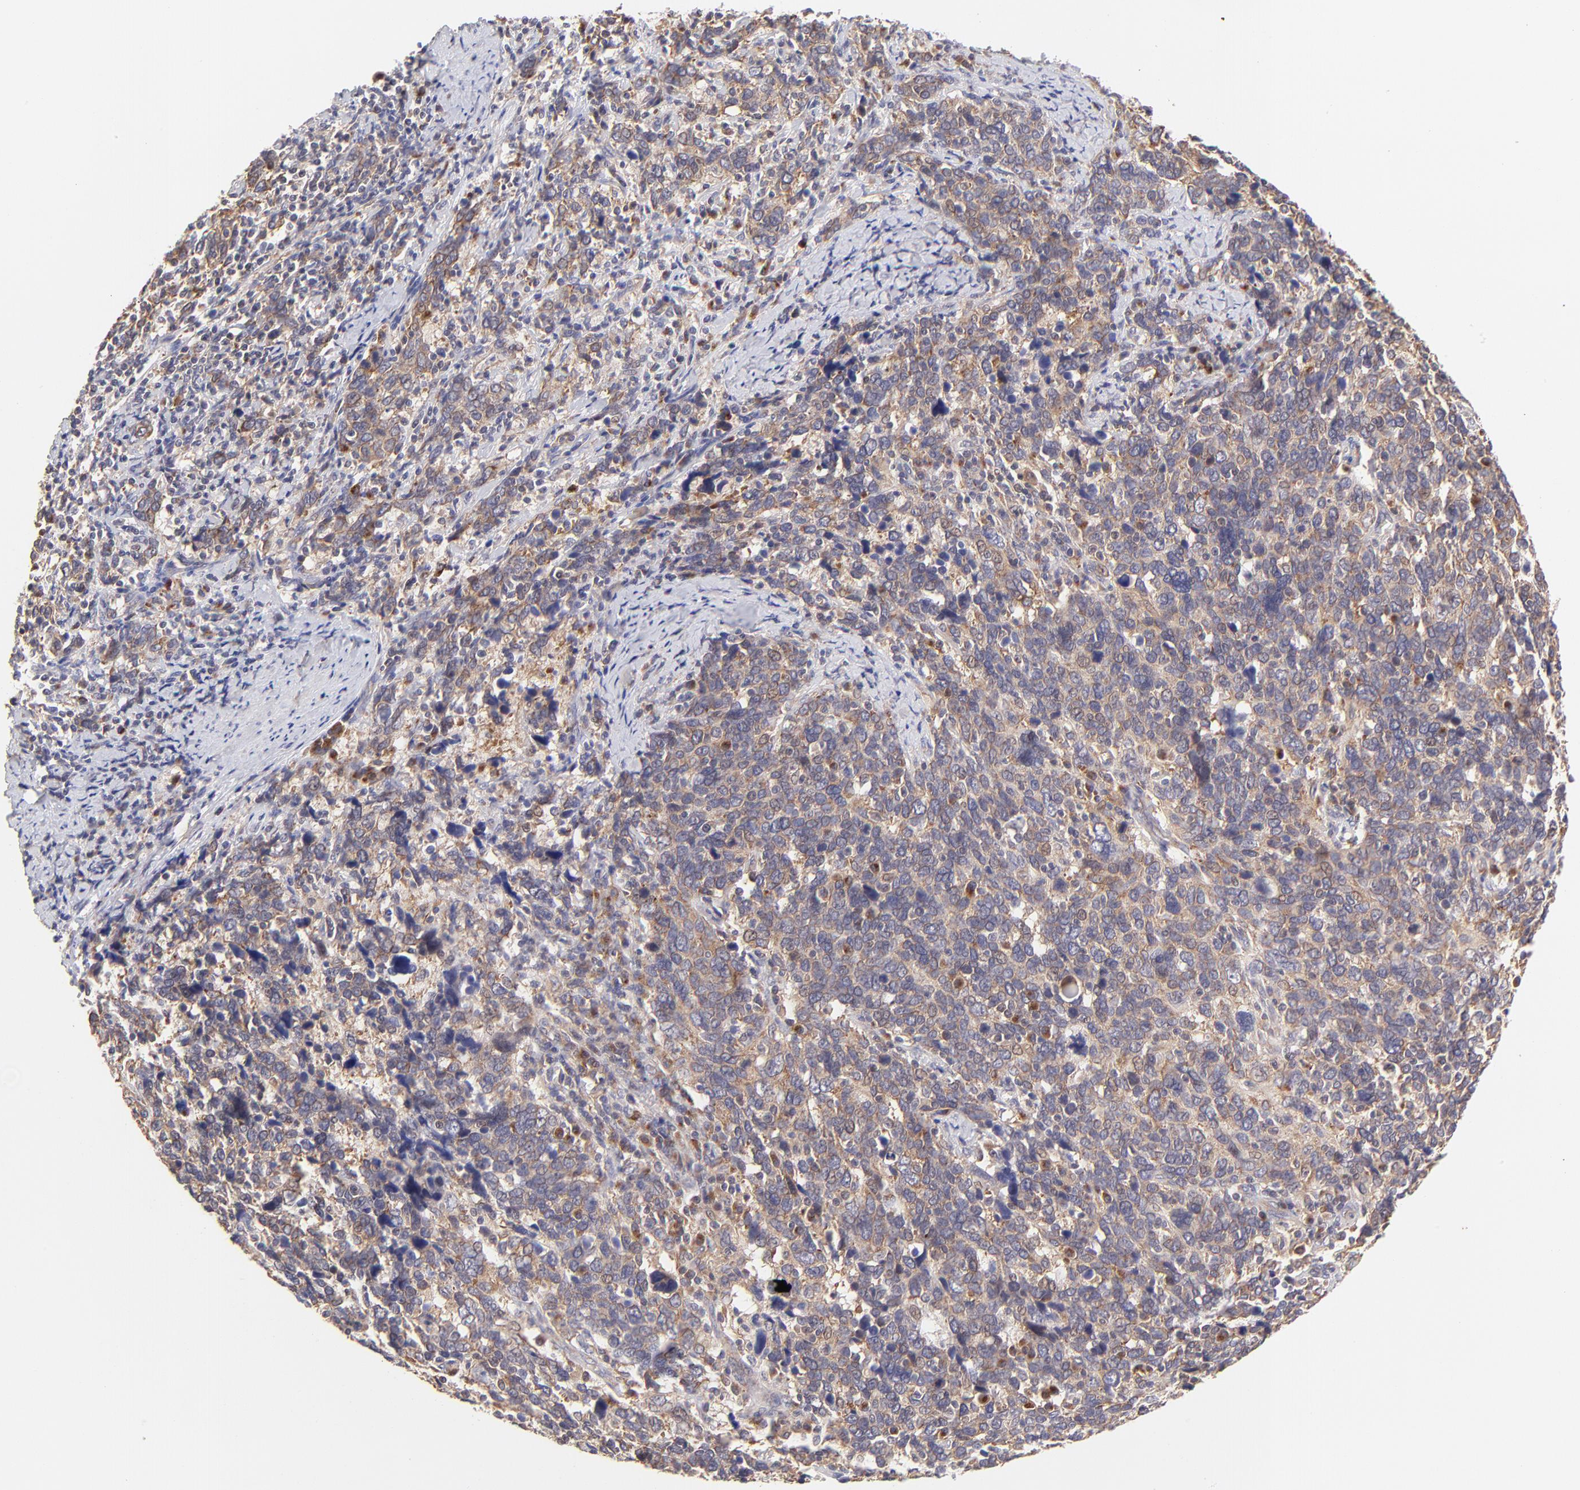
{"staining": {"intensity": "weak", "quantity": ">75%", "location": "cytoplasmic/membranous"}, "tissue": "cervical cancer", "cell_type": "Tumor cells", "image_type": "cancer", "snomed": [{"axis": "morphology", "description": "Squamous cell carcinoma, NOS"}, {"axis": "topography", "description": "Cervix"}], "caption": "This is a micrograph of immunohistochemistry staining of cervical cancer, which shows weak expression in the cytoplasmic/membranous of tumor cells.", "gene": "TNRC6B", "patient": {"sex": "female", "age": 41}}